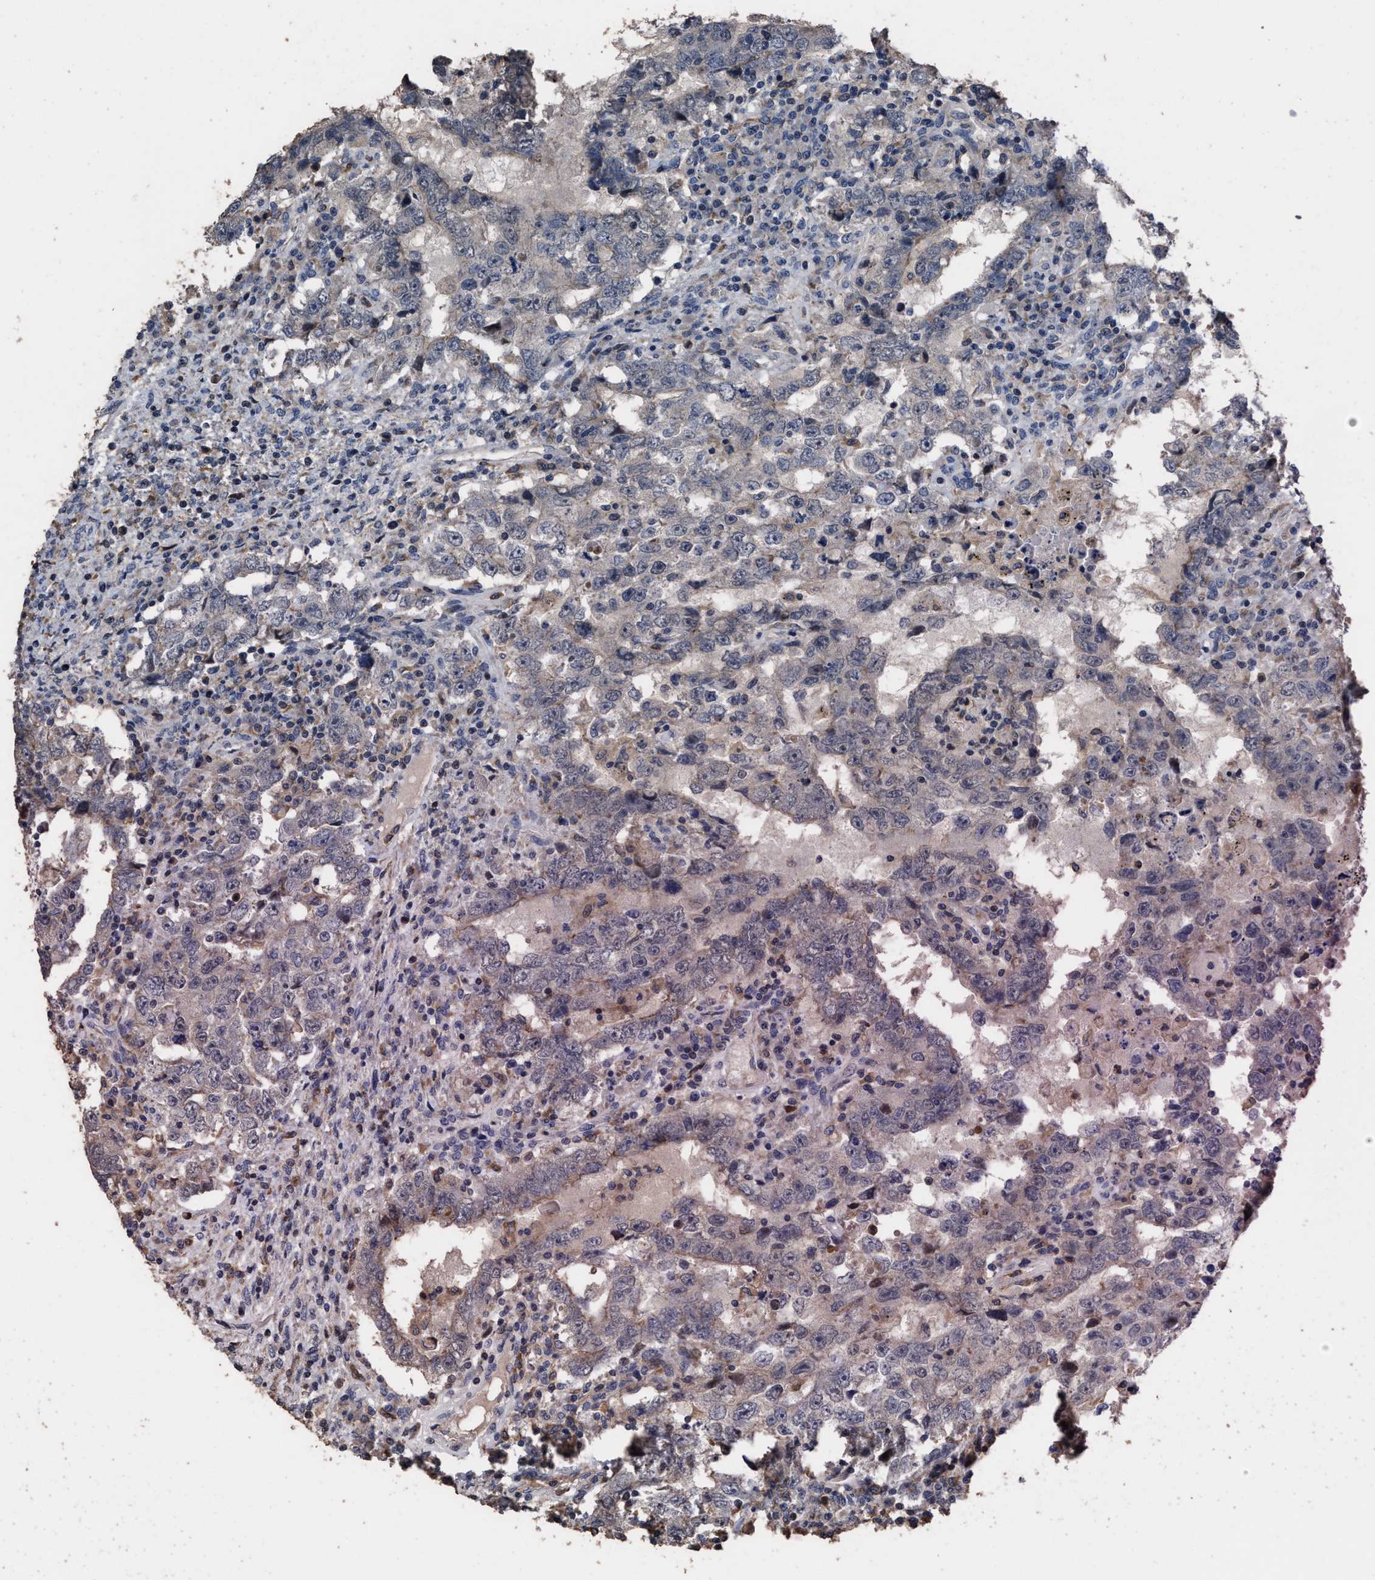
{"staining": {"intensity": "weak", "quantity": "25%-75%", "location": "cytoplasmic/membranous"}, "tissue": "testis cancer", "cell_type": "Tumor cells", "image_type": "cancer", "snomed": [{"axis": "morphology", "description": "Carcinoma, Embryonal, NOS"}, {"axis": "topography", "description": "Testis"}], "caption": "A brown stain shows weak cytoplasmic/membranous staining of a protein in human testis cancer (embryonal carcinoma) tumor cells.", "gene": "TDRKH", "patient": {"sex": "male", "age": 26}}